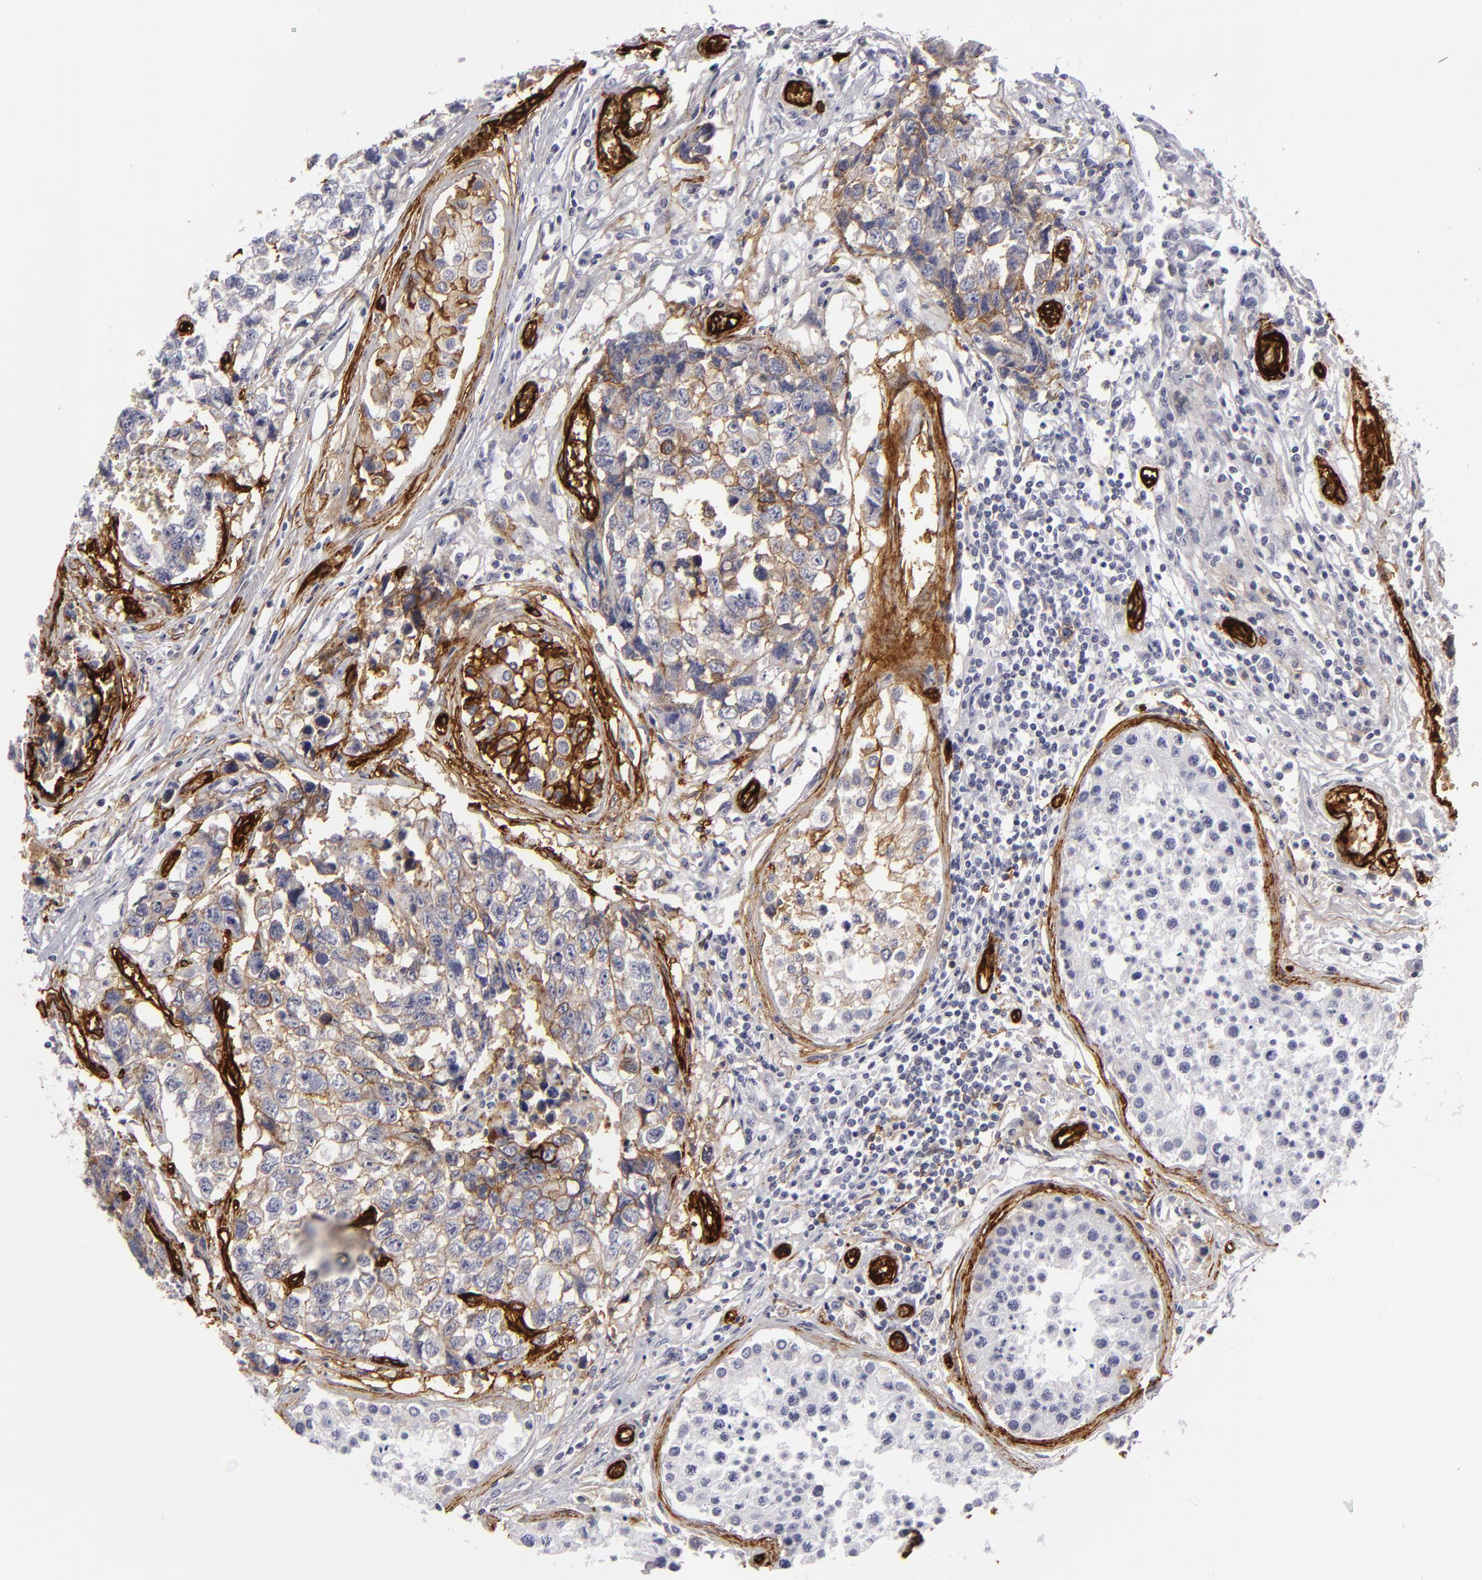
{"staining": {"intensity": "strong", "quantity": "25%-75%", "location": "cytoplasmic/membranous"}, "tissue": "testis cancer", "cell_type": "Tumor cells", "image_type": "cancer", "snomed": [{"axis": "morphology", "description": "Carcinoma, Embryonal, NOS"}, {"axis": "topography", "description": "Testis"}], "caption": "Tumor cells display strong cytoplasmic/membranous staining in approximately 25%-75% of cells in embryonal carcinoma (testis).", "gene": "MCAM", "patient": {"sex": "male", "age": 31}}